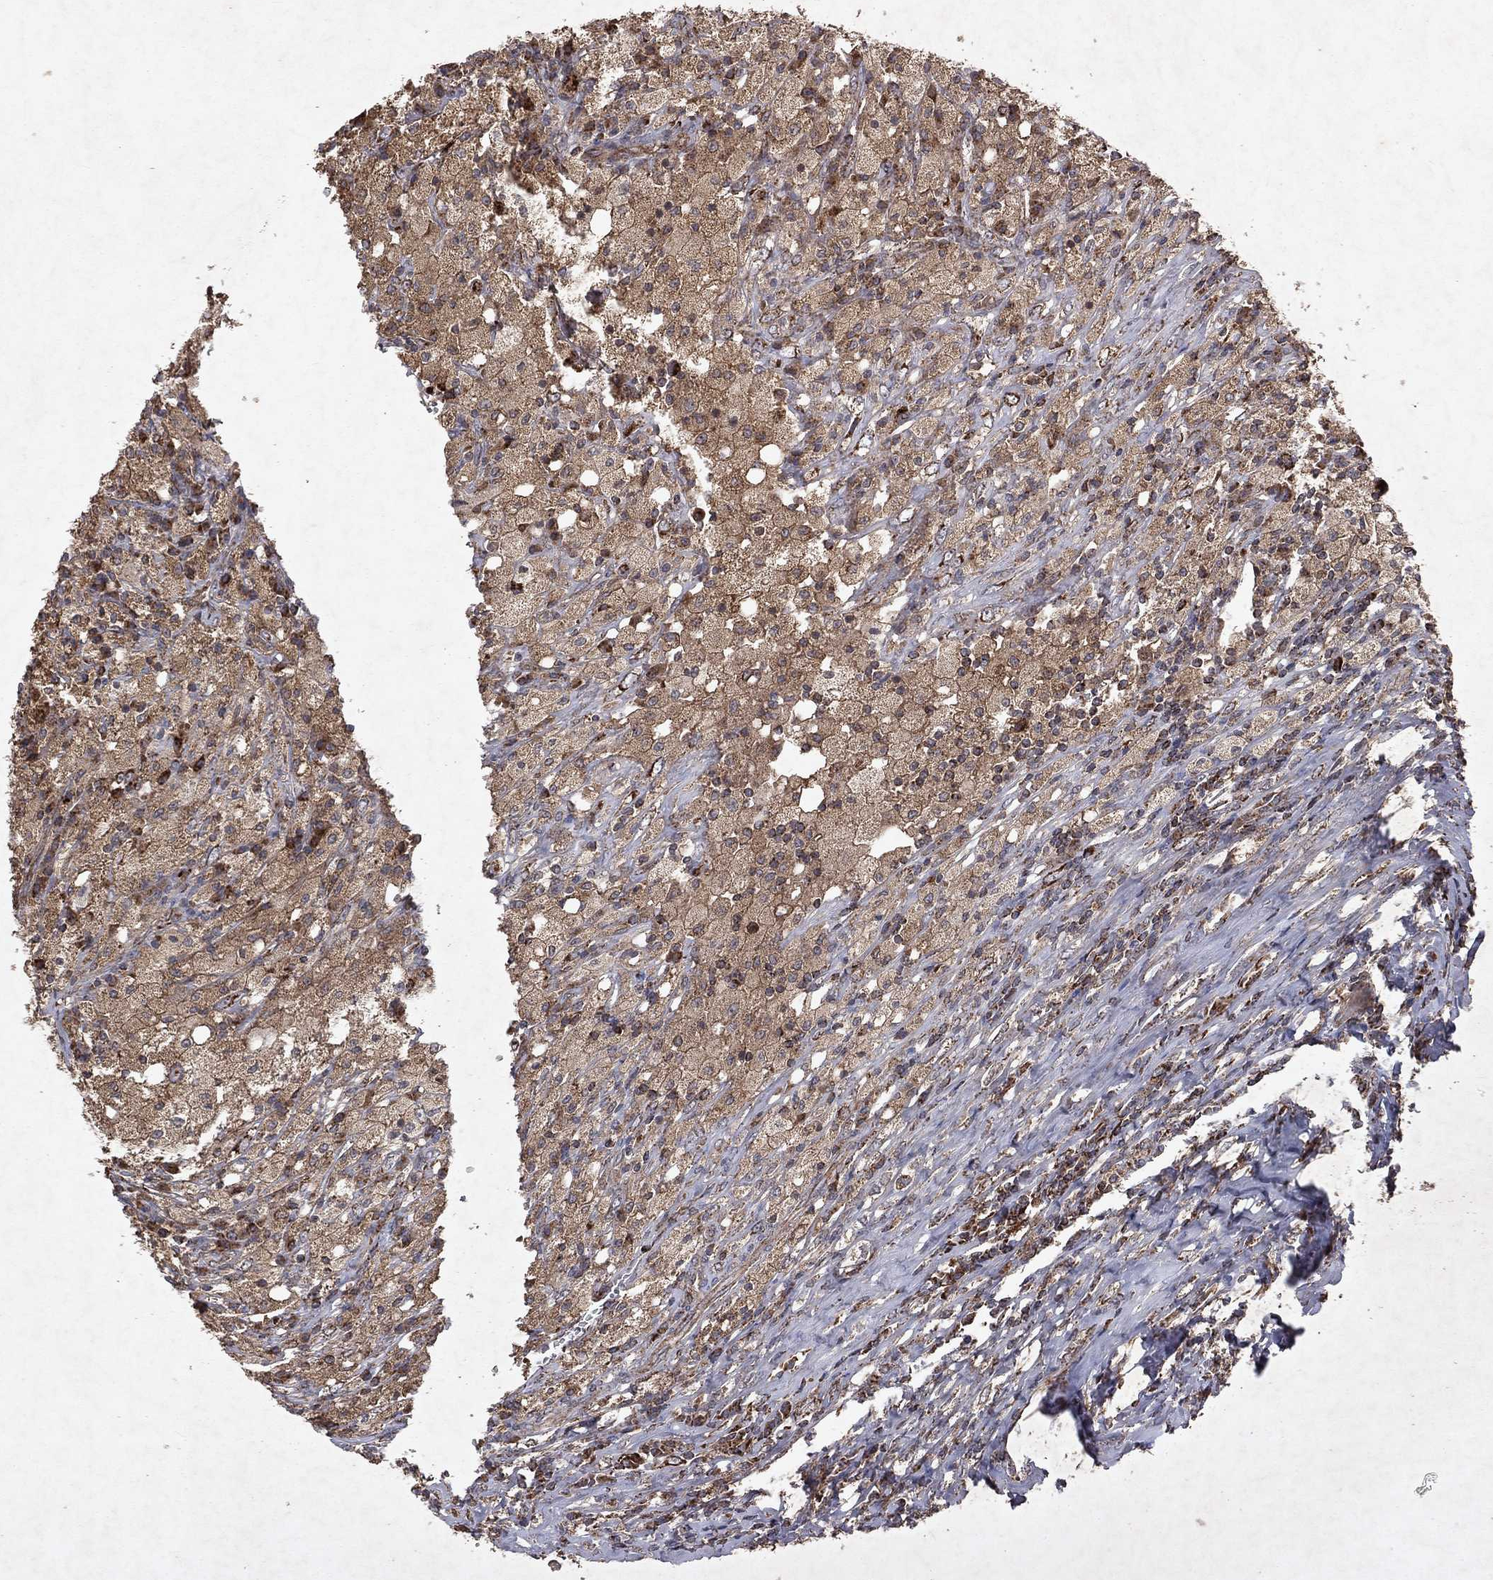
{"staining": {"intensity": "strong", "quantity": "25%-75%", "location": "cytoplasmic/membranous"}, "tissue": "testis cancer", "cell_type": "Tumor cells", "image_type": "cancer", "snomed": [{"axis": "morphology", "description": "Necrosis, NOS"}, {"axis": "morphology", "description": "Carcinoma, Embryonal, NOS"}, {"axis": "topography", "description": "Testis"}], "caption": "Immunohistochemistry (IHC) staining of testis cancer (embryonal carcinoma), which displays high levels of strong cytoplasmic/membranous staining in about 25%-75% of tumor cells indicating strong cytoplasmic/membranous protein expression. The staining was performed using DAB (3,3'-diaminobenzidine) (brown) for protein detection and nuclei were counterstained in hematoxylin (blue).", "gene": "PYROXD2", "patient": {"sex": "male", "age": 19}}